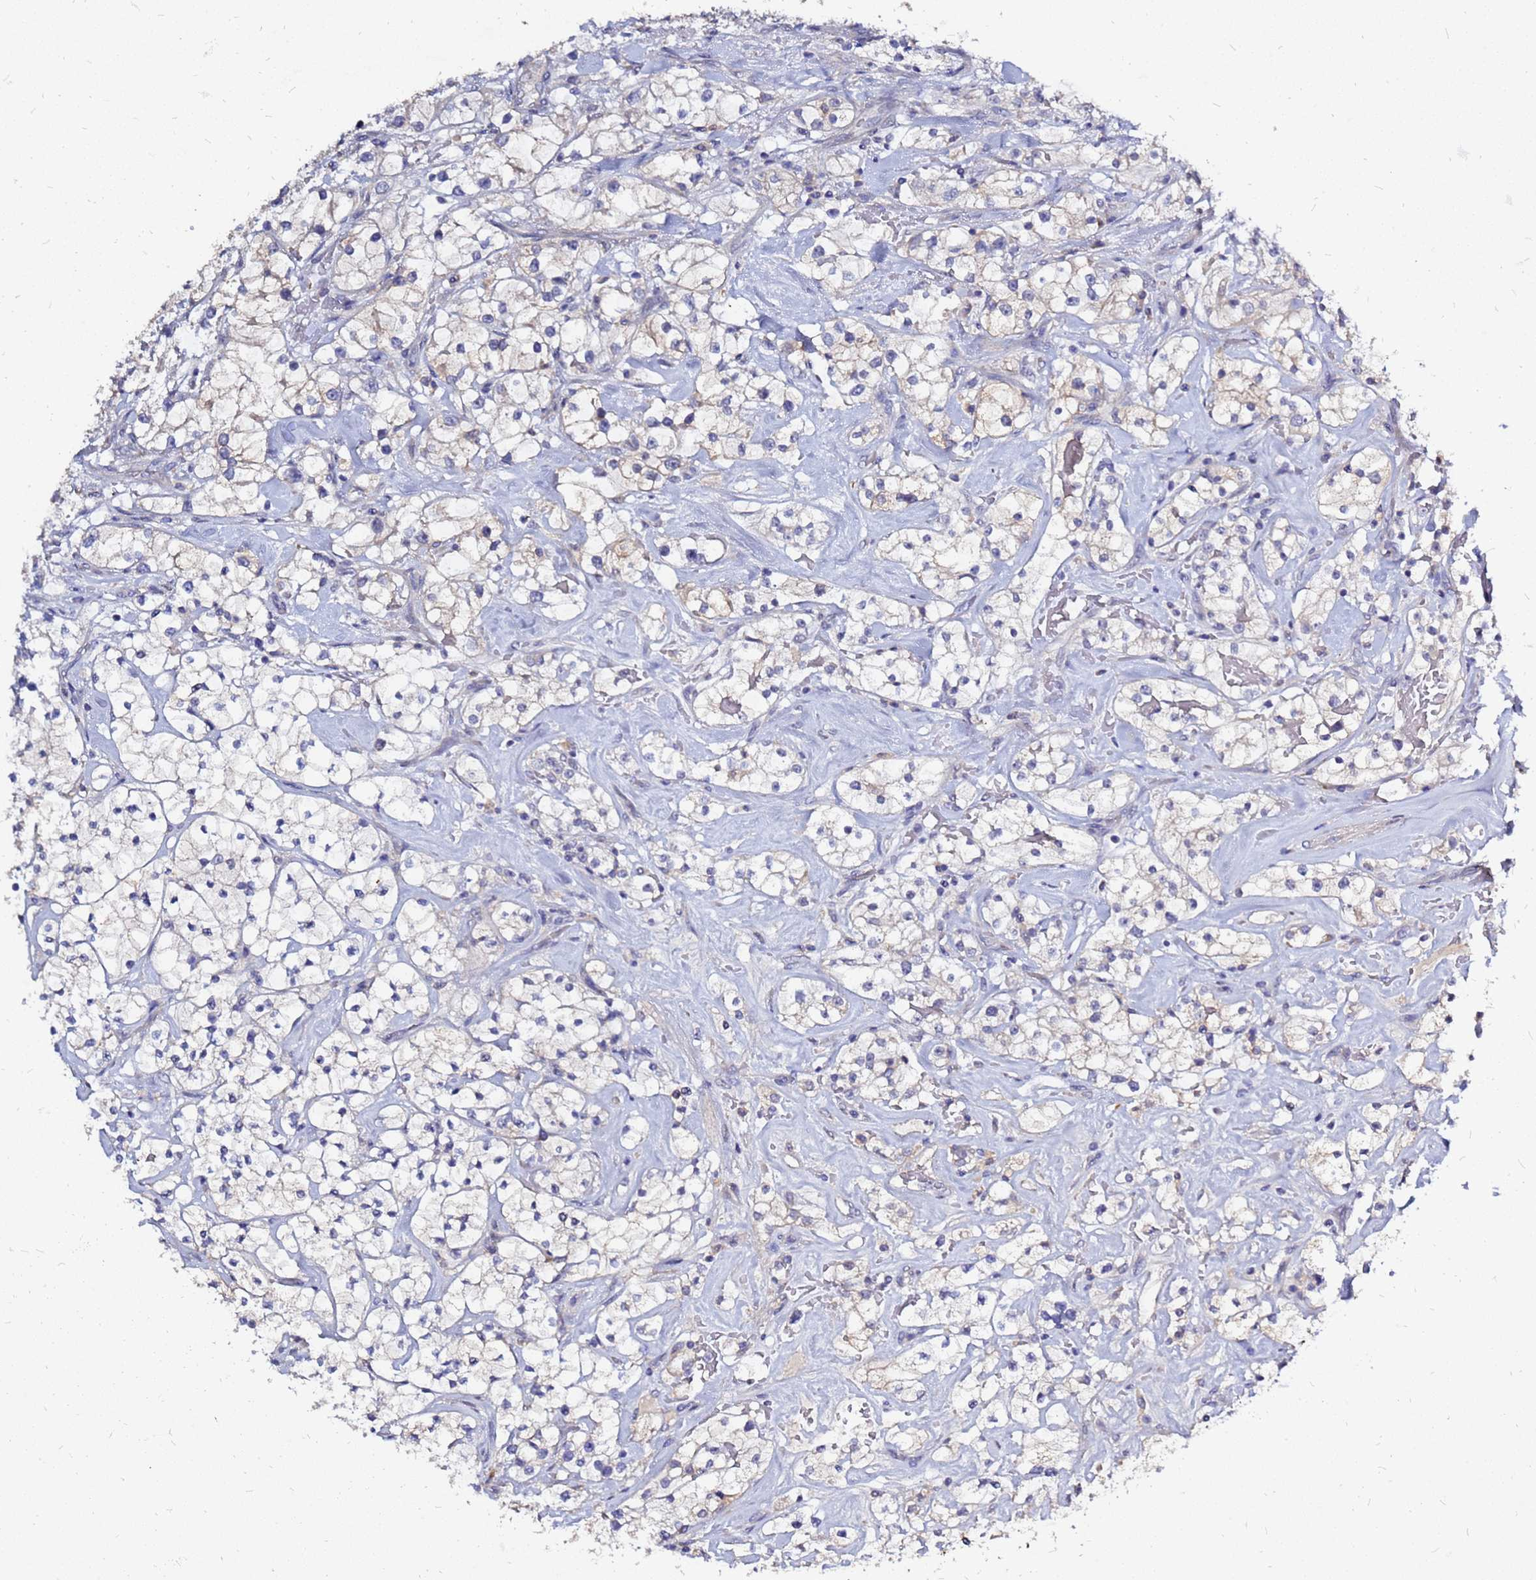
{"staining": {"intensity": "negative", "quantity": "none", "location": "none"}, "tissue": "renal cancer", "cell_type": "Tumor cells", "image_type": "cancer", "snomed": [{"axis": "morphology", "description": "Adenocarcinoma, NOS"}, {"axis": "topography", "description": "Kidney"}], "caption": "The micrograph exhibits no significant expression in tumor cells of renal cancer (adenocarcinoma).", "gene": "SRGAP3", "patient": {"sex": "male", "age": 77}}